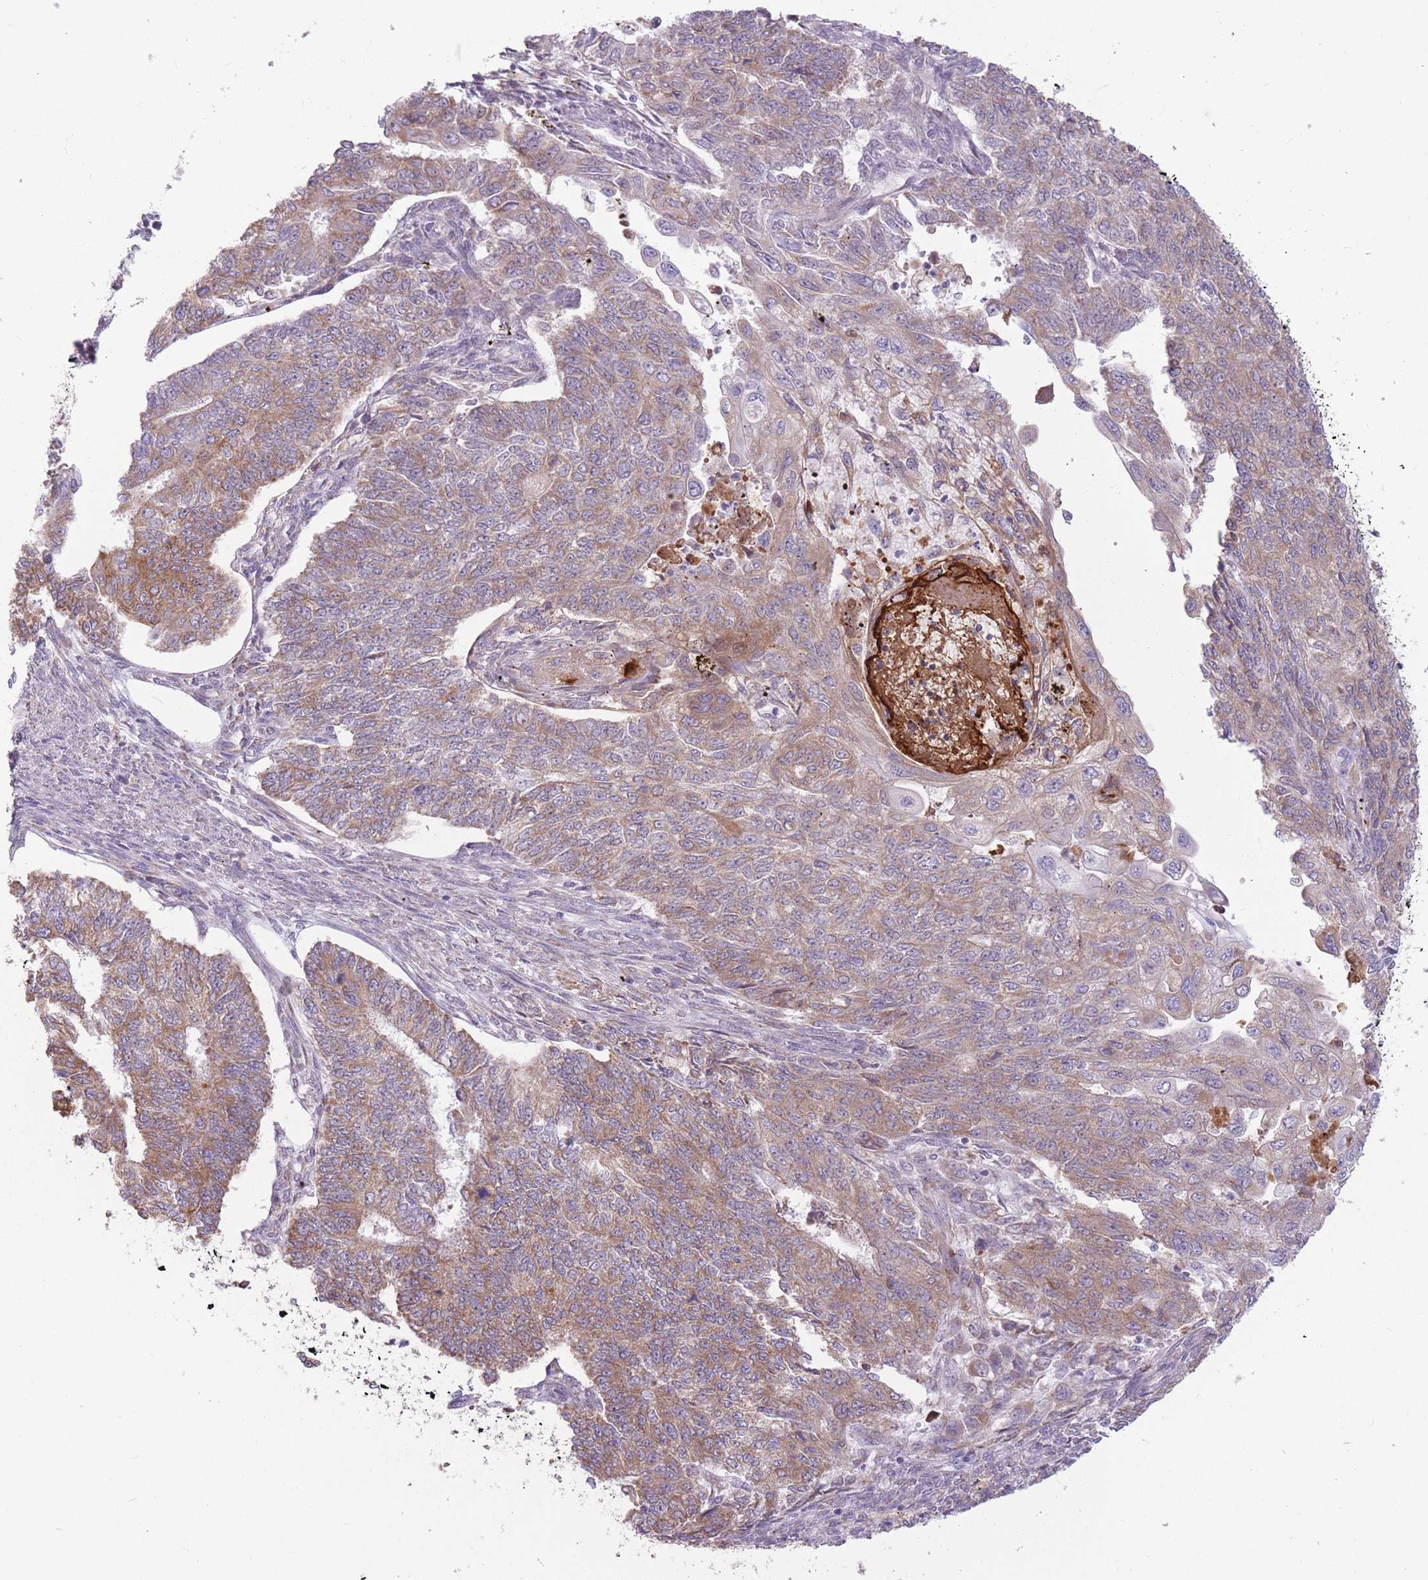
{"staining": {"intensity": "moderate", "quantity": ">75%", "location": "cytoplasmic/membranous"}, "tissue": "endometrial cancer", "cell_type": "Tumor cells", "image_type": "cancer", "snomed": [{"axis": "morphology", "description": "Adenocarcinoma, NOS"}, {"axis": "topography", "description": "Endometrium"}], "caption": "Immunohistochemistry (IHC) photomicrograph of neoplastic tissue: endometrial cancer (adenocarcinoma) stained using IHC reveals medium levels of moderate protein expression localized specifically in the cytoplasmic/membranous of tumor cells, appearing as a cytoplasmic/membranous brown color.", "gene": "TRAPPC5", "patient": {"sex": "female", "age": 32}}